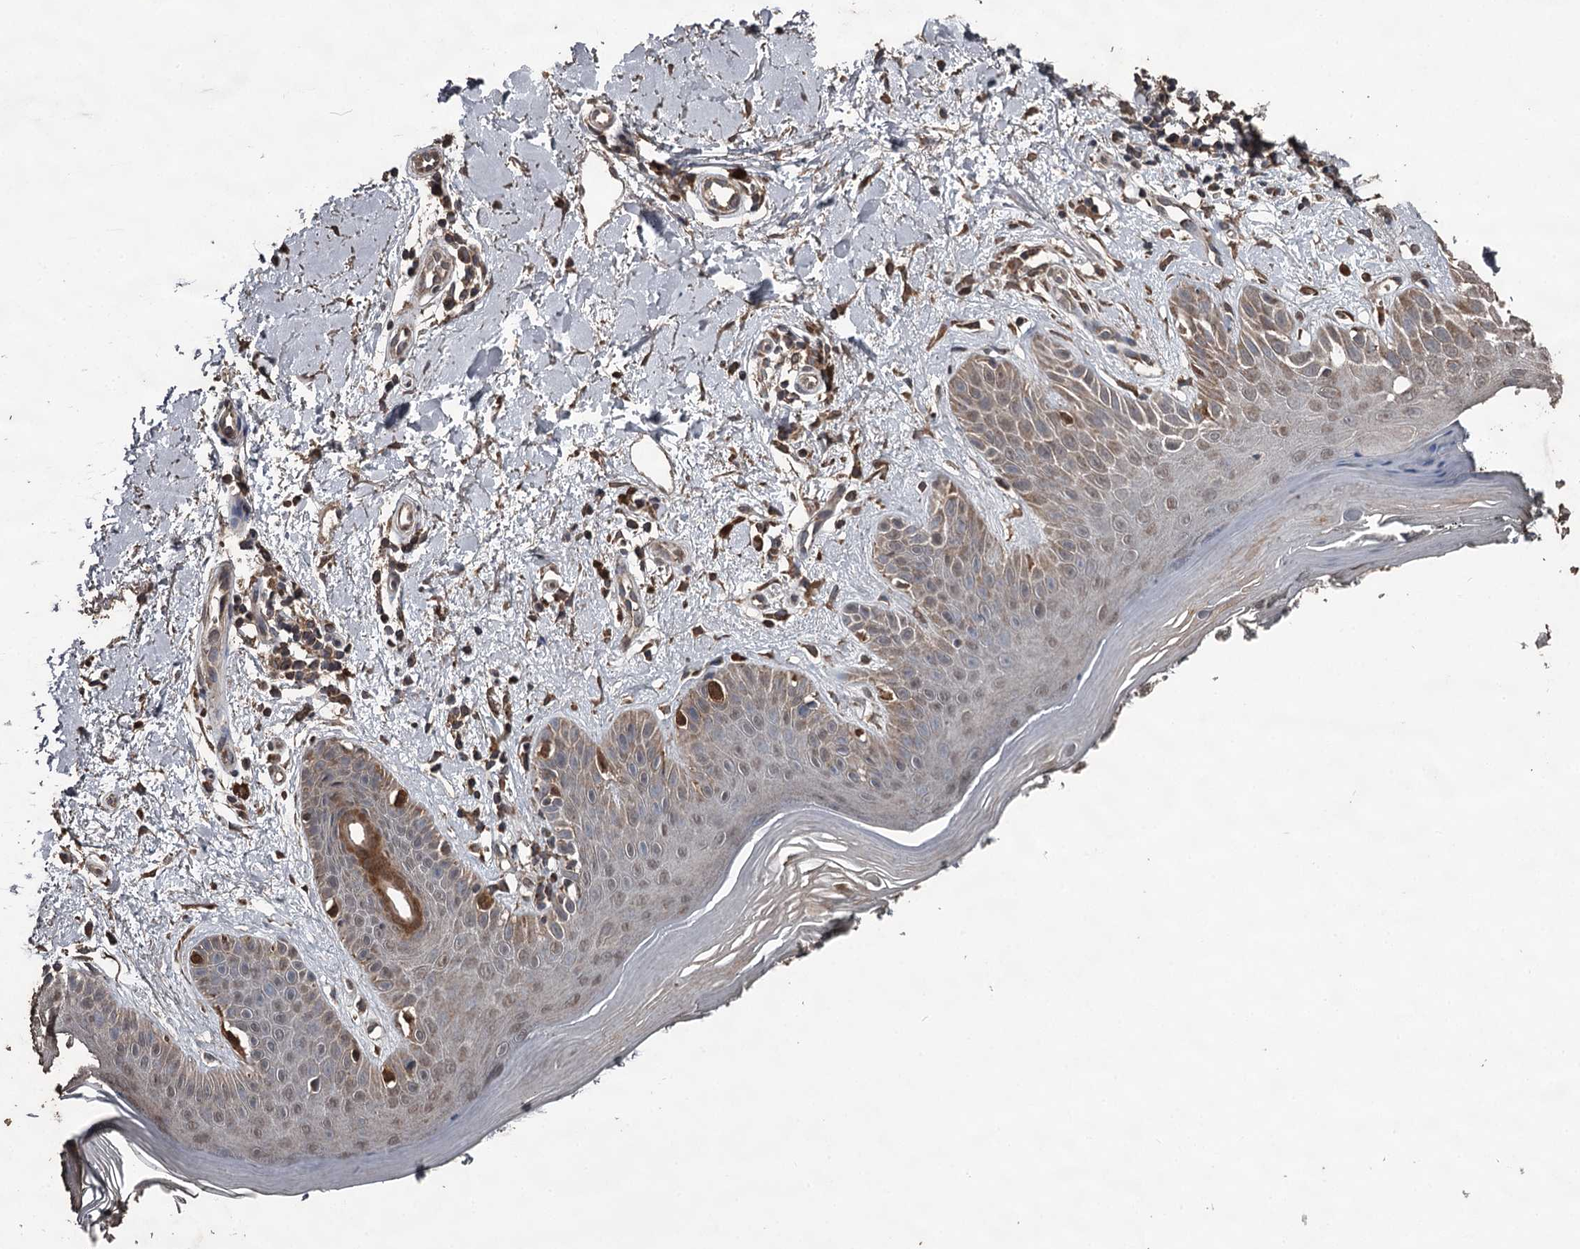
{"staining": {"intensity": "moderate", "quantity": ">75%", "location": "cytoplasmic/membranous"}, "tissue": "skin", "cell_type": "Fibroblasts", "image_type": "normal", "snomed": [{"axis": "morphology", "description": "Normal tissue, NOS"}, {"axis": "topography", "description": "Skin"}], "caption": "Immunohistochemical staining of benign skin exhibits moderate cytoplasmic/membranous protein expression in approximately >75% of fibroblasts.", "gene": "WIPI1", "patient": {"sex": "female", "age": 64}}